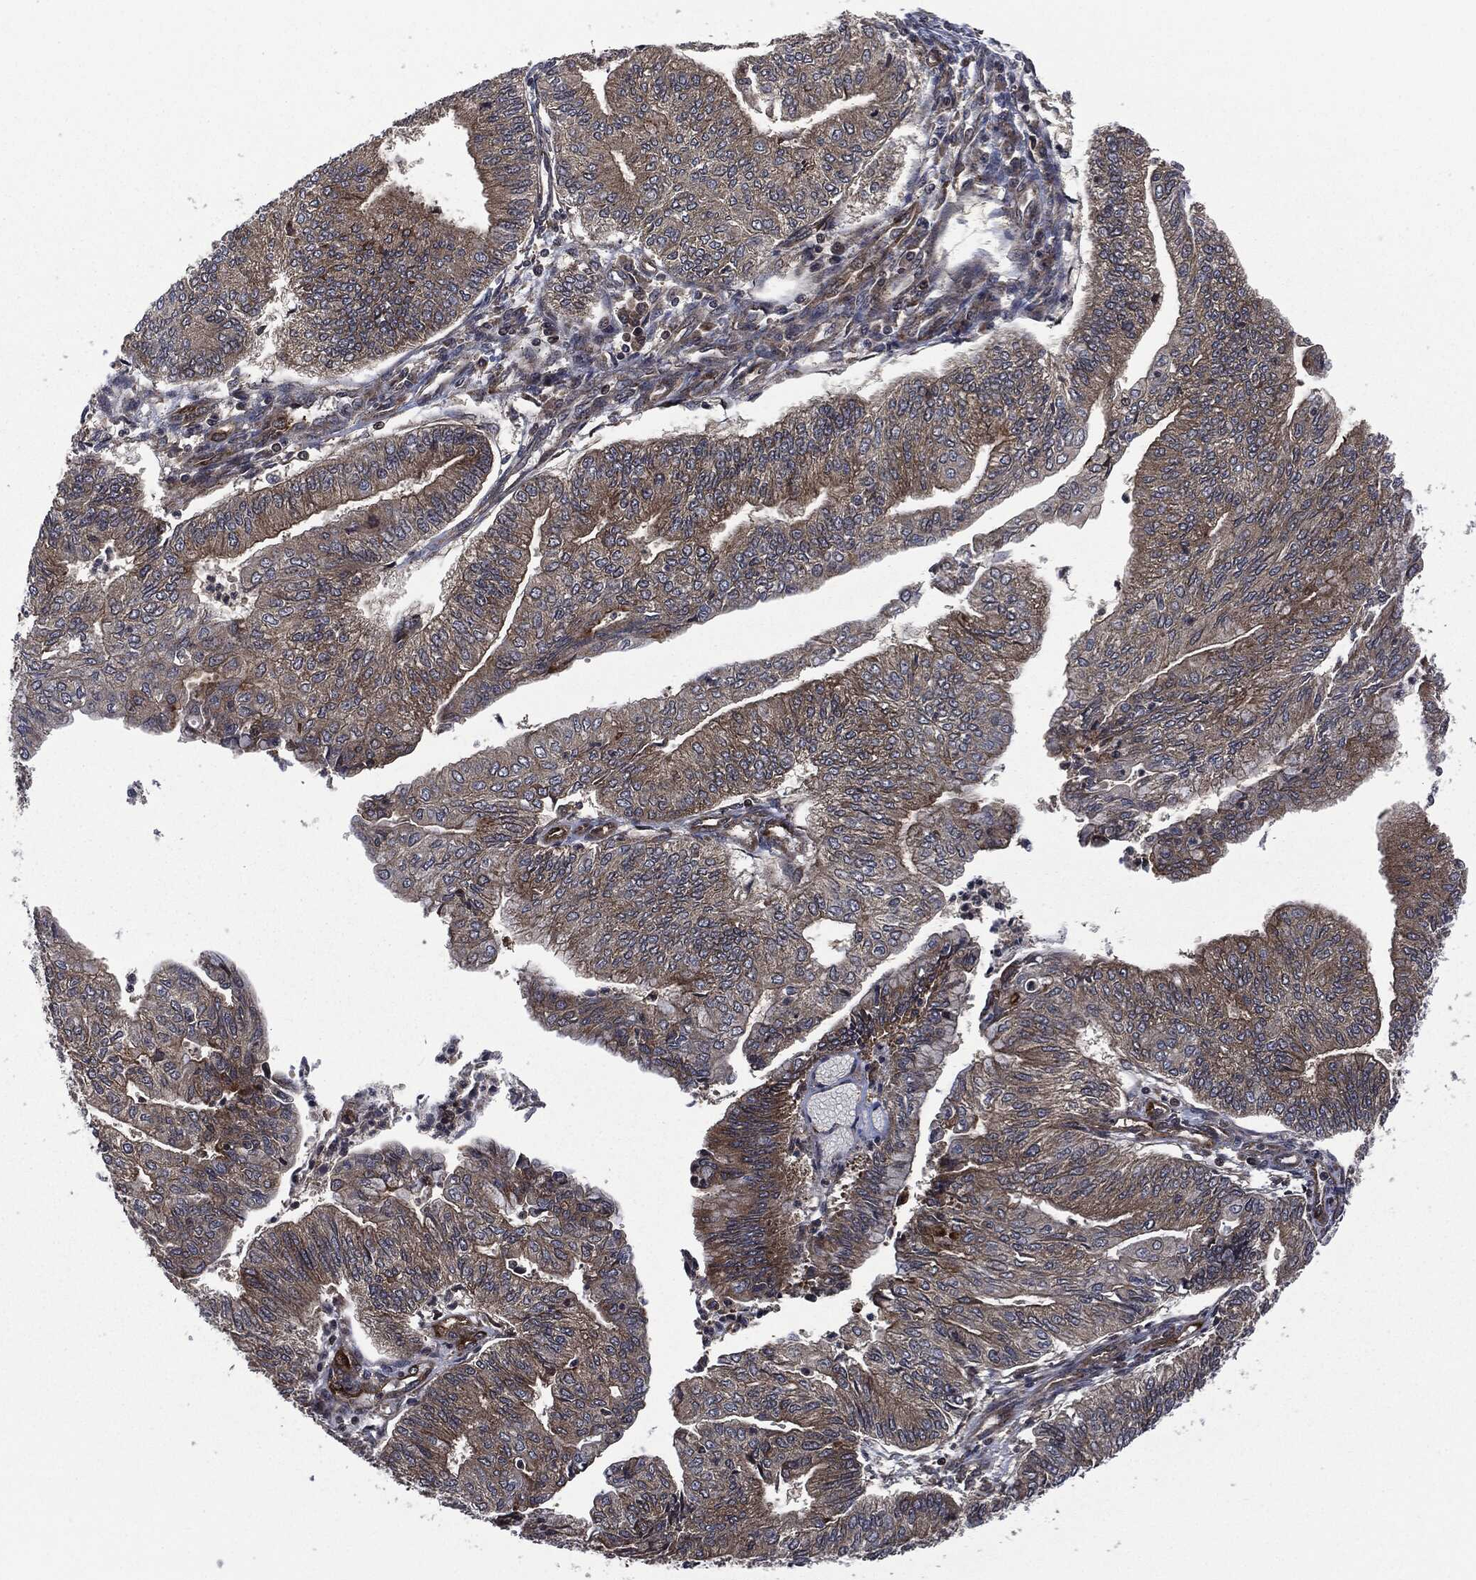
{"staining": {"intensity": "moderate", "quantity": "<25%", "location": "cytoplasmic/membranous"}, "tissue": "endometrial cancer", "cell_type": "Tumor cells", "image_type": "cancer", "snomed": [{"axis": "morphology", "description": "Adenocarcinoma, NOS"}, {"axis": "topography", "description": "Endometrium"}], "caption": "A brown stain labels moderate cytoplasmic/membranous positivity of a protein in adenocarcinoma (endometrial) tumor cells. The protein of interest is stained brown, and the nuclei are stained in blue (DAB (3,3'-diaminobenzidine) IHC with brightfield microscopy, high magnification).", "gene": "HRAS", "patient": {"sex": "female", "age": 59}}